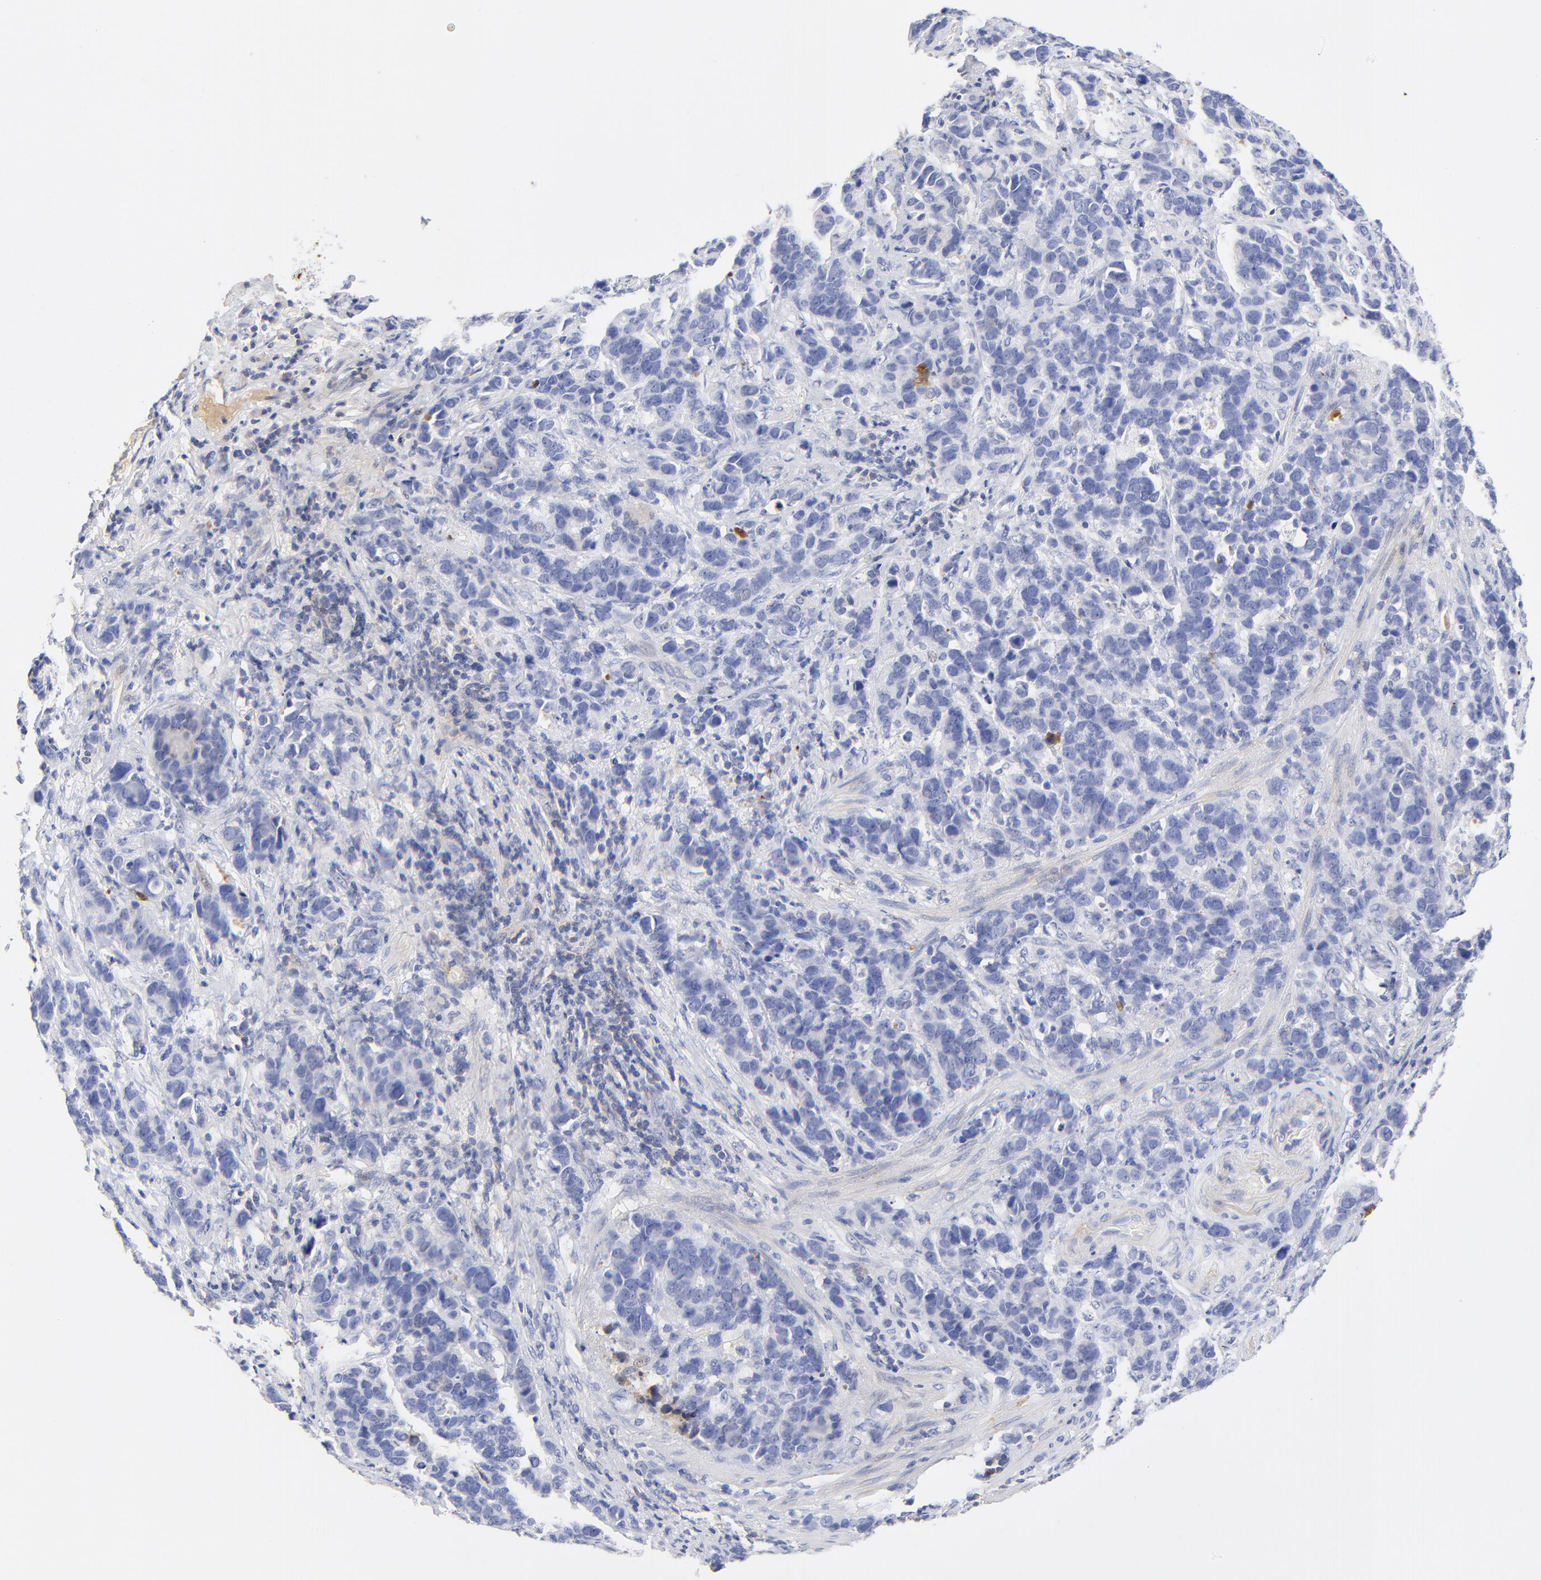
{"staining": {"intensity": "negative", "quantity": "none", "location": "none"}, "tissue": "stomach cancer", "cell_type": "Tumor cells", "image_type": "cancer", "snomed": [{"axis": "morphology", "description": "Adenocarcinoma, NOS"}, {"axis": "topography", "description": "Stomach, upper"}], "caption": "Immunohistochemistry (IHC) of human stomach cancer (adenocarcinoma) exhibits no staining in tumor cells. (Brightfield microscopy of DAB (3,3'-diaminobenzidine) IHC at high magnification).", "gene": "MDGA2", "patient": {"sex": "male", "age": 71}}